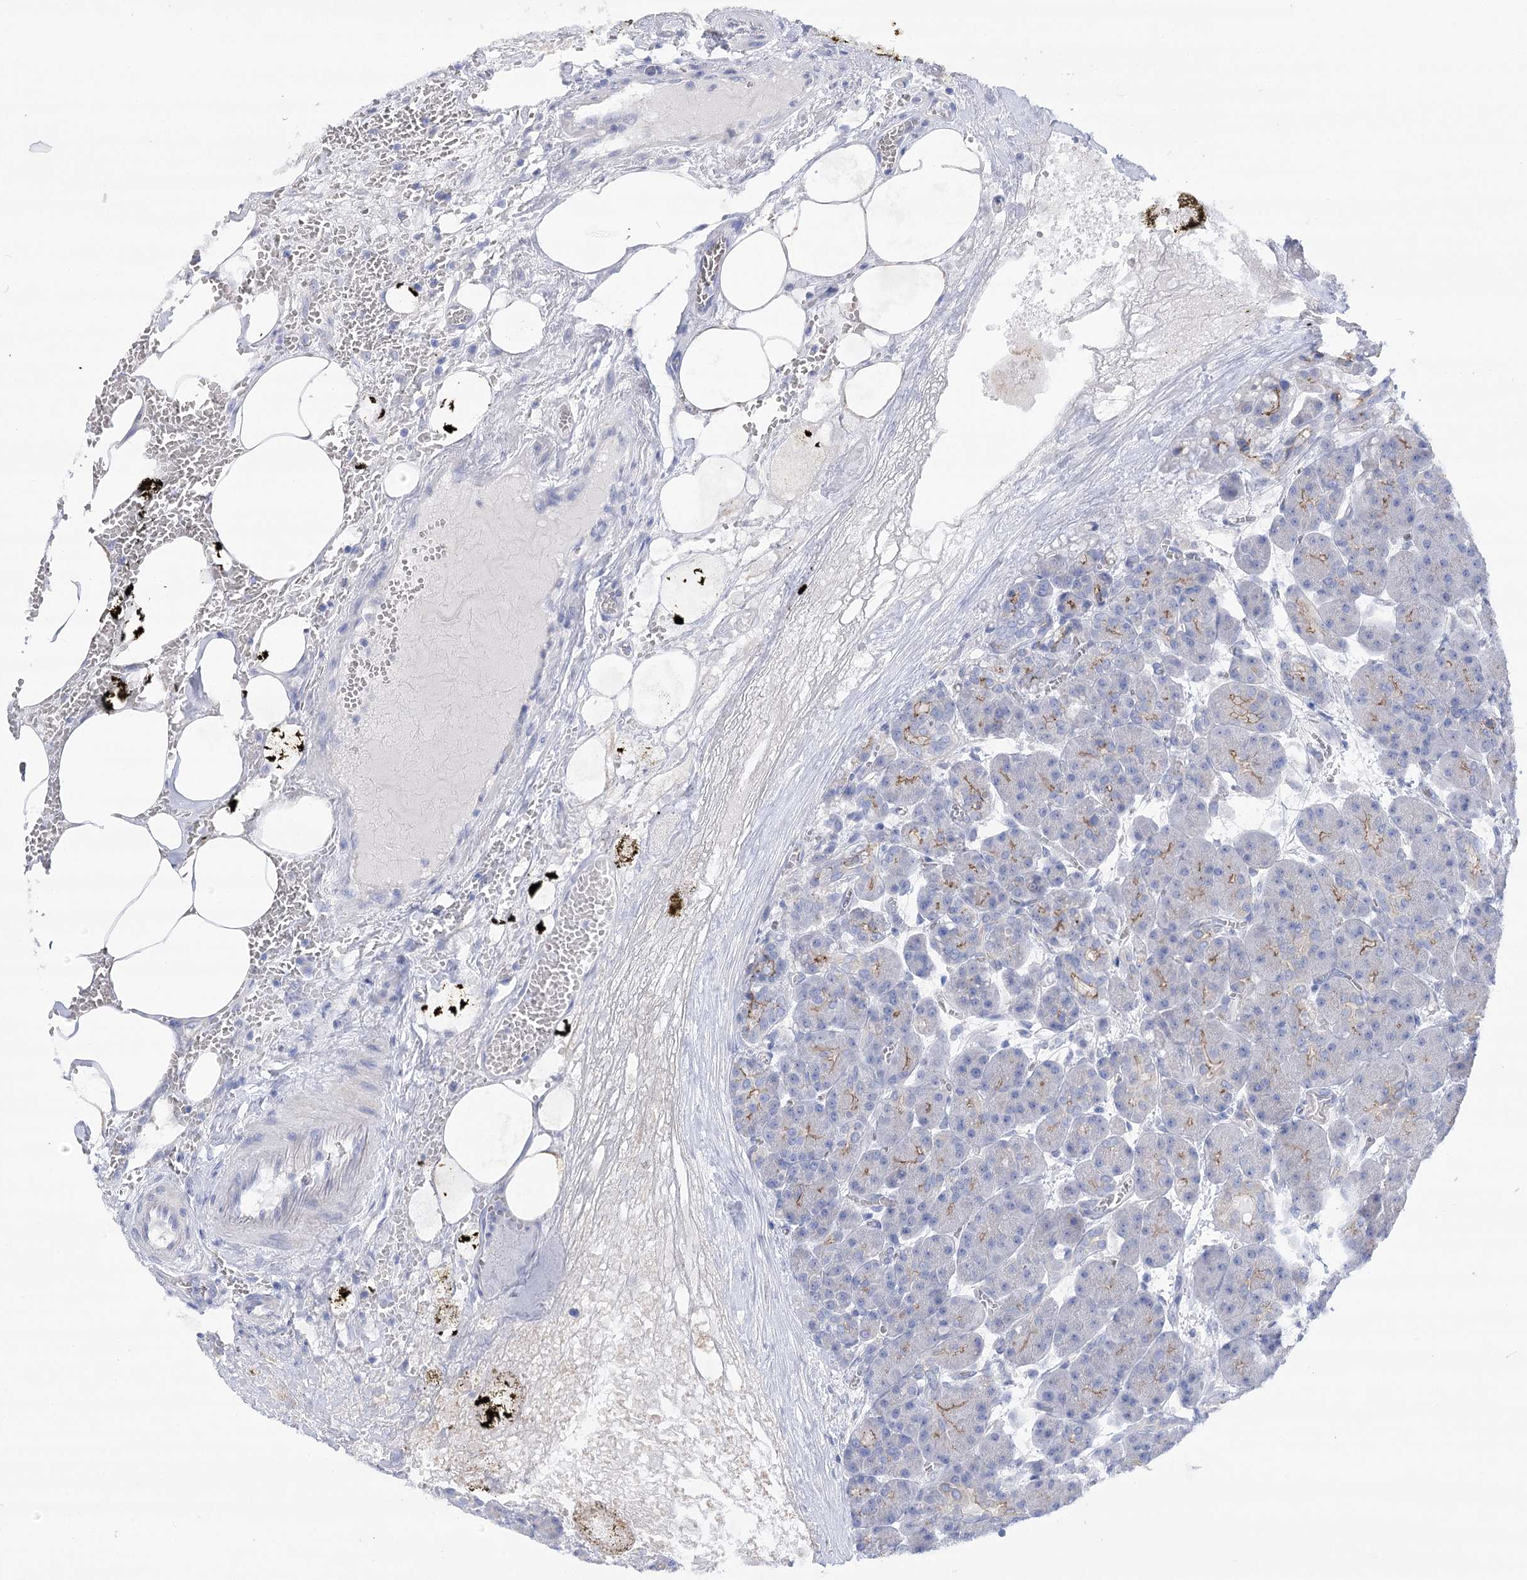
{"staining": {"intensity": "moderate", "quantity": "<25%", "location": "cytoplasmic/membranous"}, "tissue": "pancreas", "cell_type": "Exocrine glandular cells", "image_type": "normal", "snomed": [{"axis": "morphology", "description": "Normal tissue, NOS"}, {"axis": "topography", "description": "Pancreas"}], "caption": "Protein analysis of unremarkable pancreas shows moderate cytoplasmic/membranous positivity in approximately <25% of exocrine glandular cells.", "gene": "NRAP", "patient": {"sex": "male", "age": 63}}